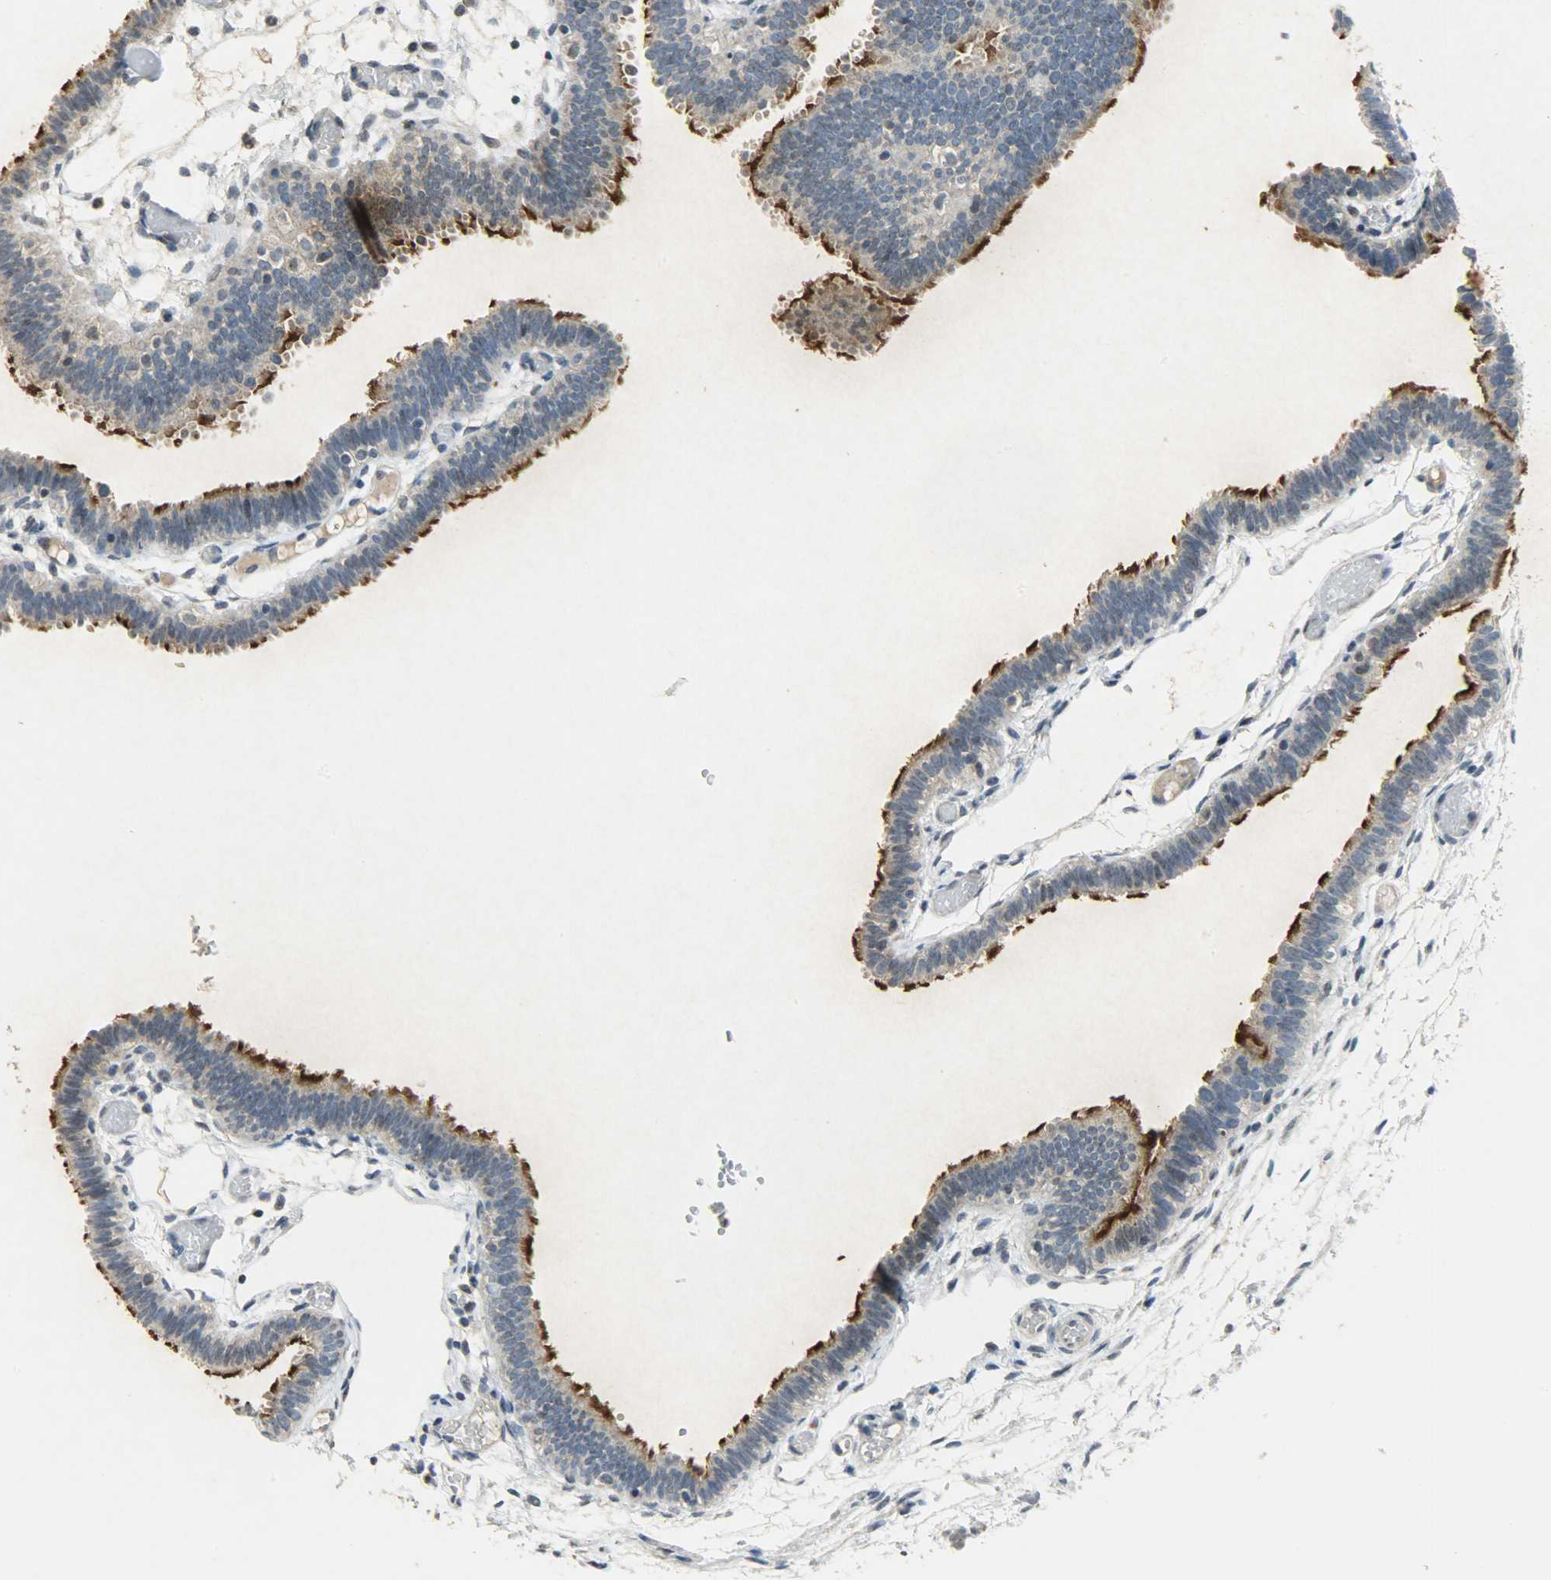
{"staining": {"intensity": "strong", "quantity": ">75%", "location": "cytoplasmic/membranous"}, "tissue": "fallopian tube", "cell_type": "Glandular cells", "image_type": "normal", "snomed": [{"axis": "morphology", "description": "Normal tissue, NOS"}, {"axis": "topography", "description": "Fallopian tube"}], "caption": "A brown stain highlights strong cytoplasmic/membranous positivity of a protein in glandular cells of unremarkable fallopian tube. Immunohistochemistry (ihc) stains the protein of interest in brown and the nuclei are stained blue.", "gene": "DNAJB6", "patient": {"sex": "female", "age": 29}}